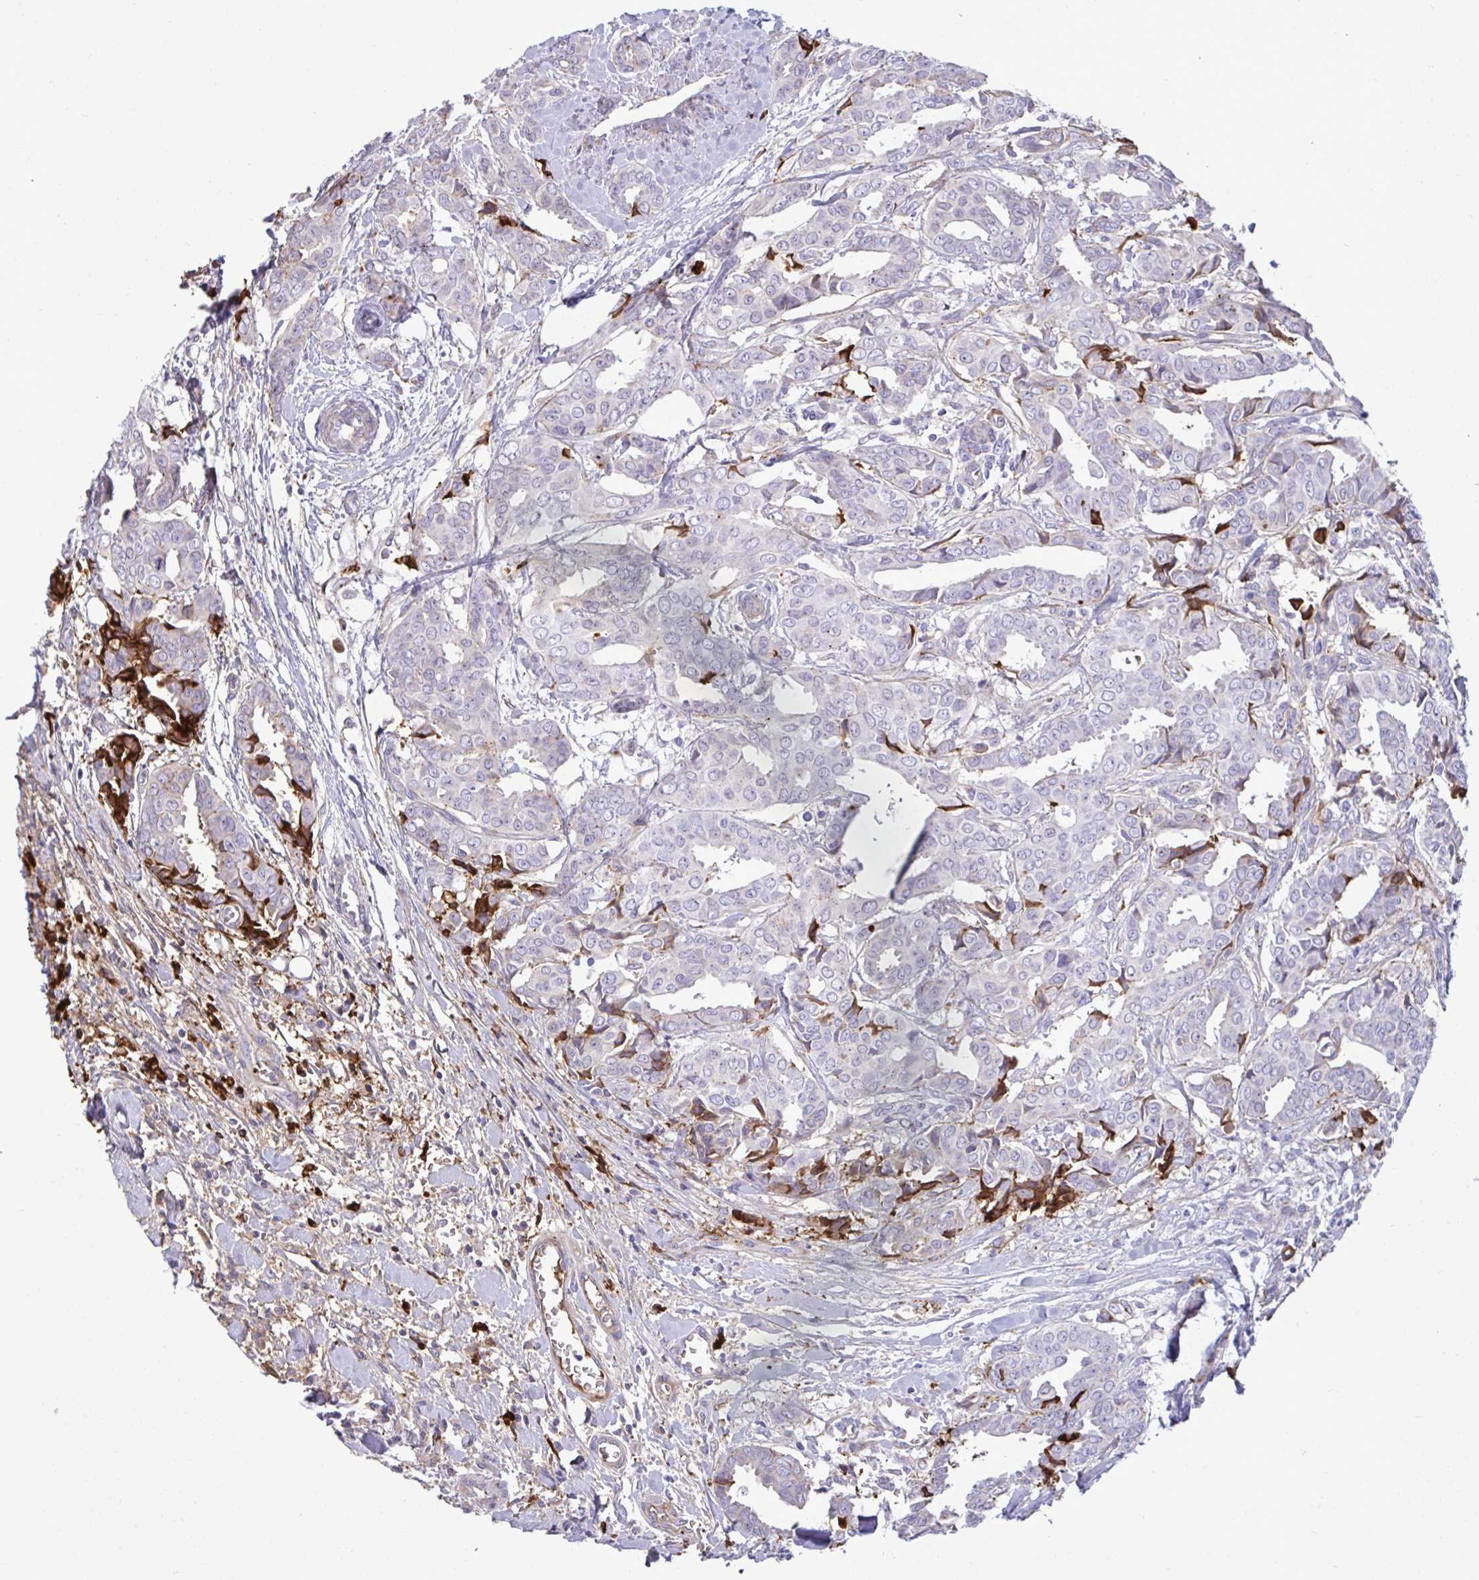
{"staining": {"intensity": "weak", "quantity": "<25%", "location": "cytoplasmic/membranous"}, "tissue": "breast cancer", "cell_type": "Tumor cells", "image_type": "cancer", "snomed": [{"axis": "morphology", "description": "Duct carcinoma"}, {"axis": "topography", "description": "Breast"}], "caption": "The micrograph displays no significant expression in tumor cells of invasive ductal carcinoma (breast).", "gene": "F2", "patient": {"sex": "female", "age": 45}}